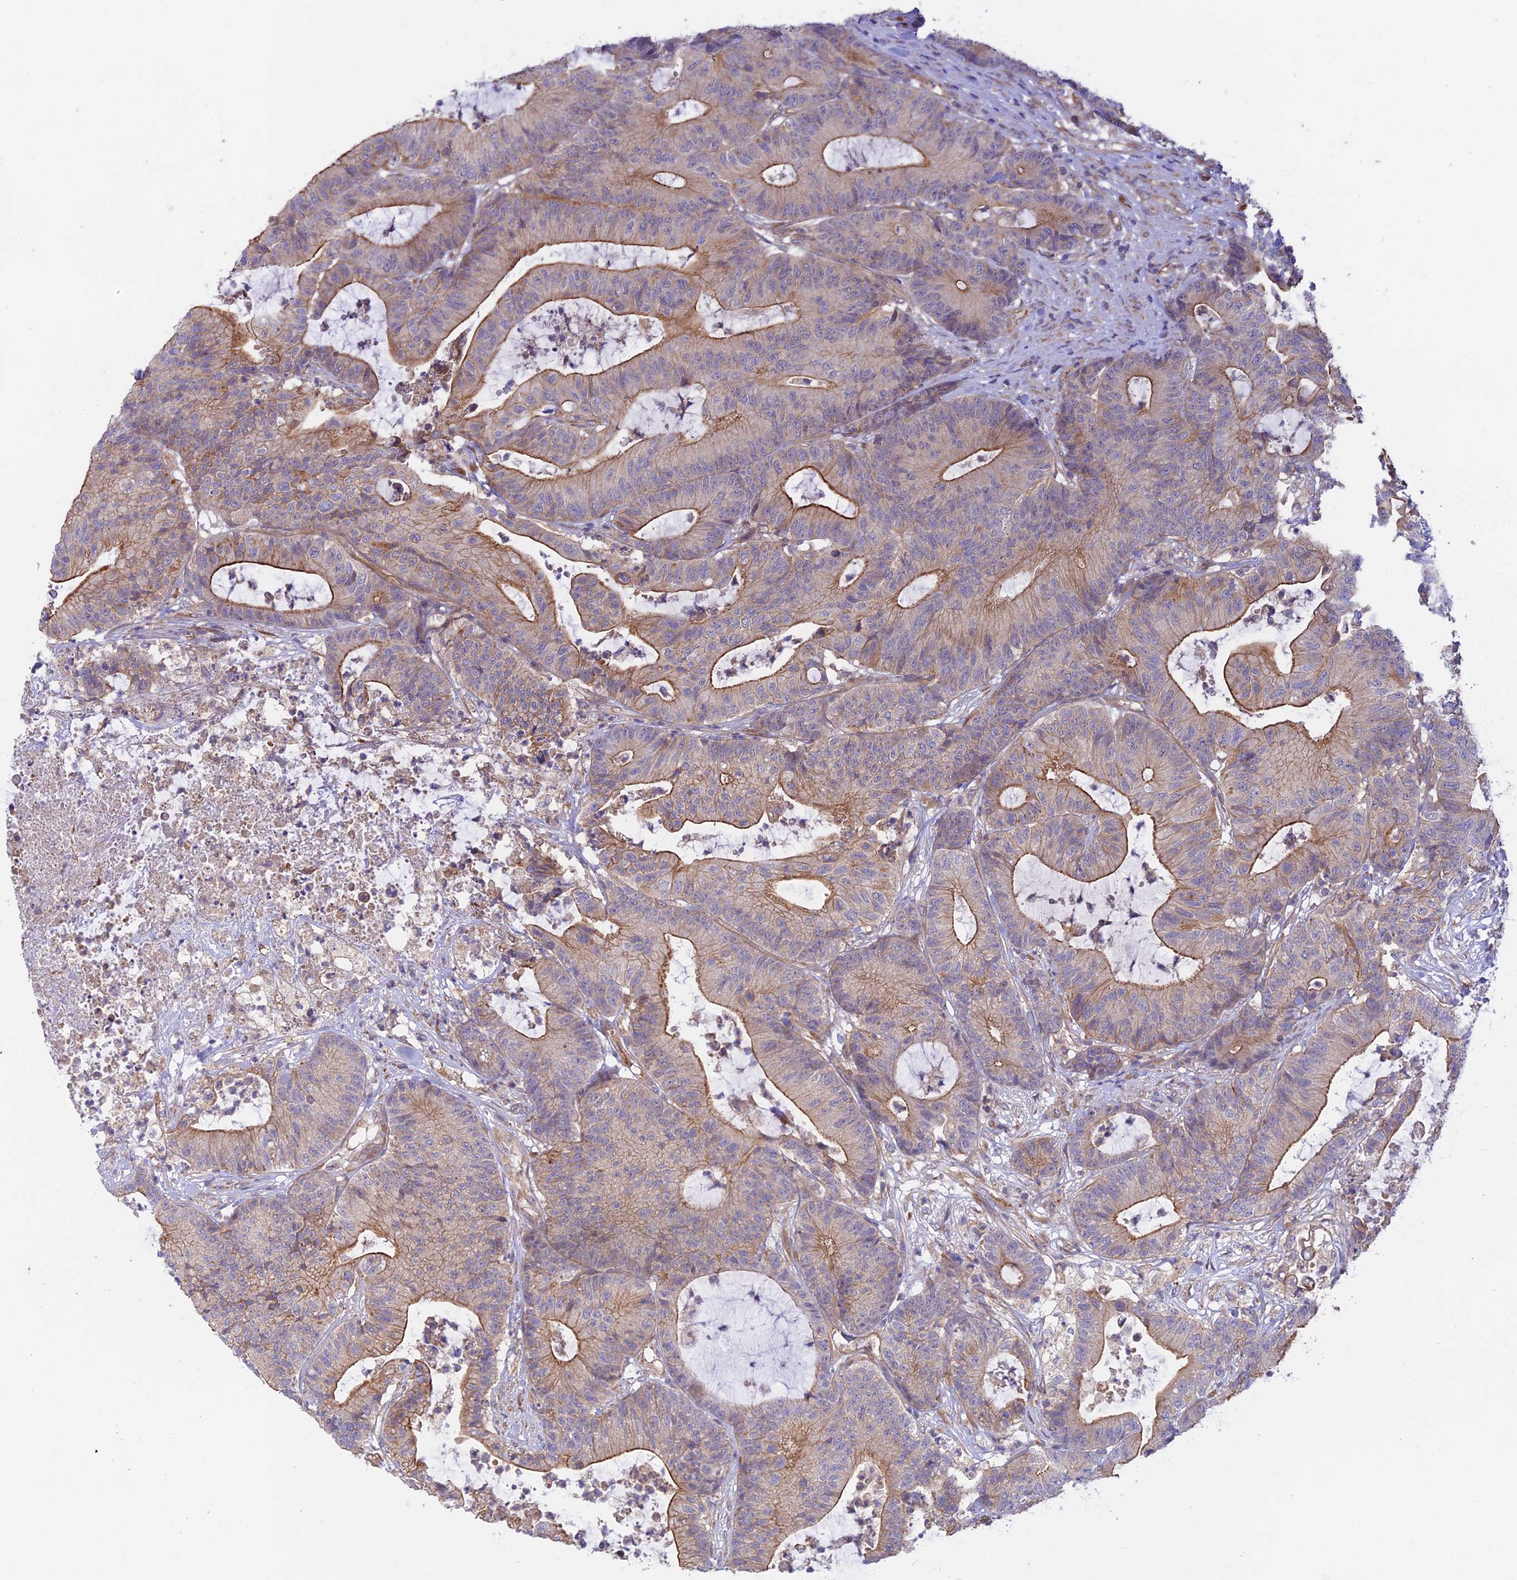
{"staining": {"intensity": "moderate", "quantity": "25%-75%", "location": "cytoplasmic/membranous"}, "tissue": "colorectal cancer", "cell_type": "Tumor cells", "image_type": "cancer", "snomed": [{"axis": "morphology", "description": "Adenocarcinoma, NOS"}, {"axis": "topography", "description": "Colon"}], "caption": "Immunohistochemistry staining of colorectal cancer, which reveals medium levels of moderate cytoplasmic/membranous positivity in about 25%-75% of tumor cells indicating moderate cytoplasmic/membranous protein staining. The staining was performed using DAB (3,3'-diaminobenzidine) (brown) for protein detection and nuclei were counterstained in hematoxylin (blue).", "gene": "MYO9A", "patient": {"sex": "female", "age": 84}}